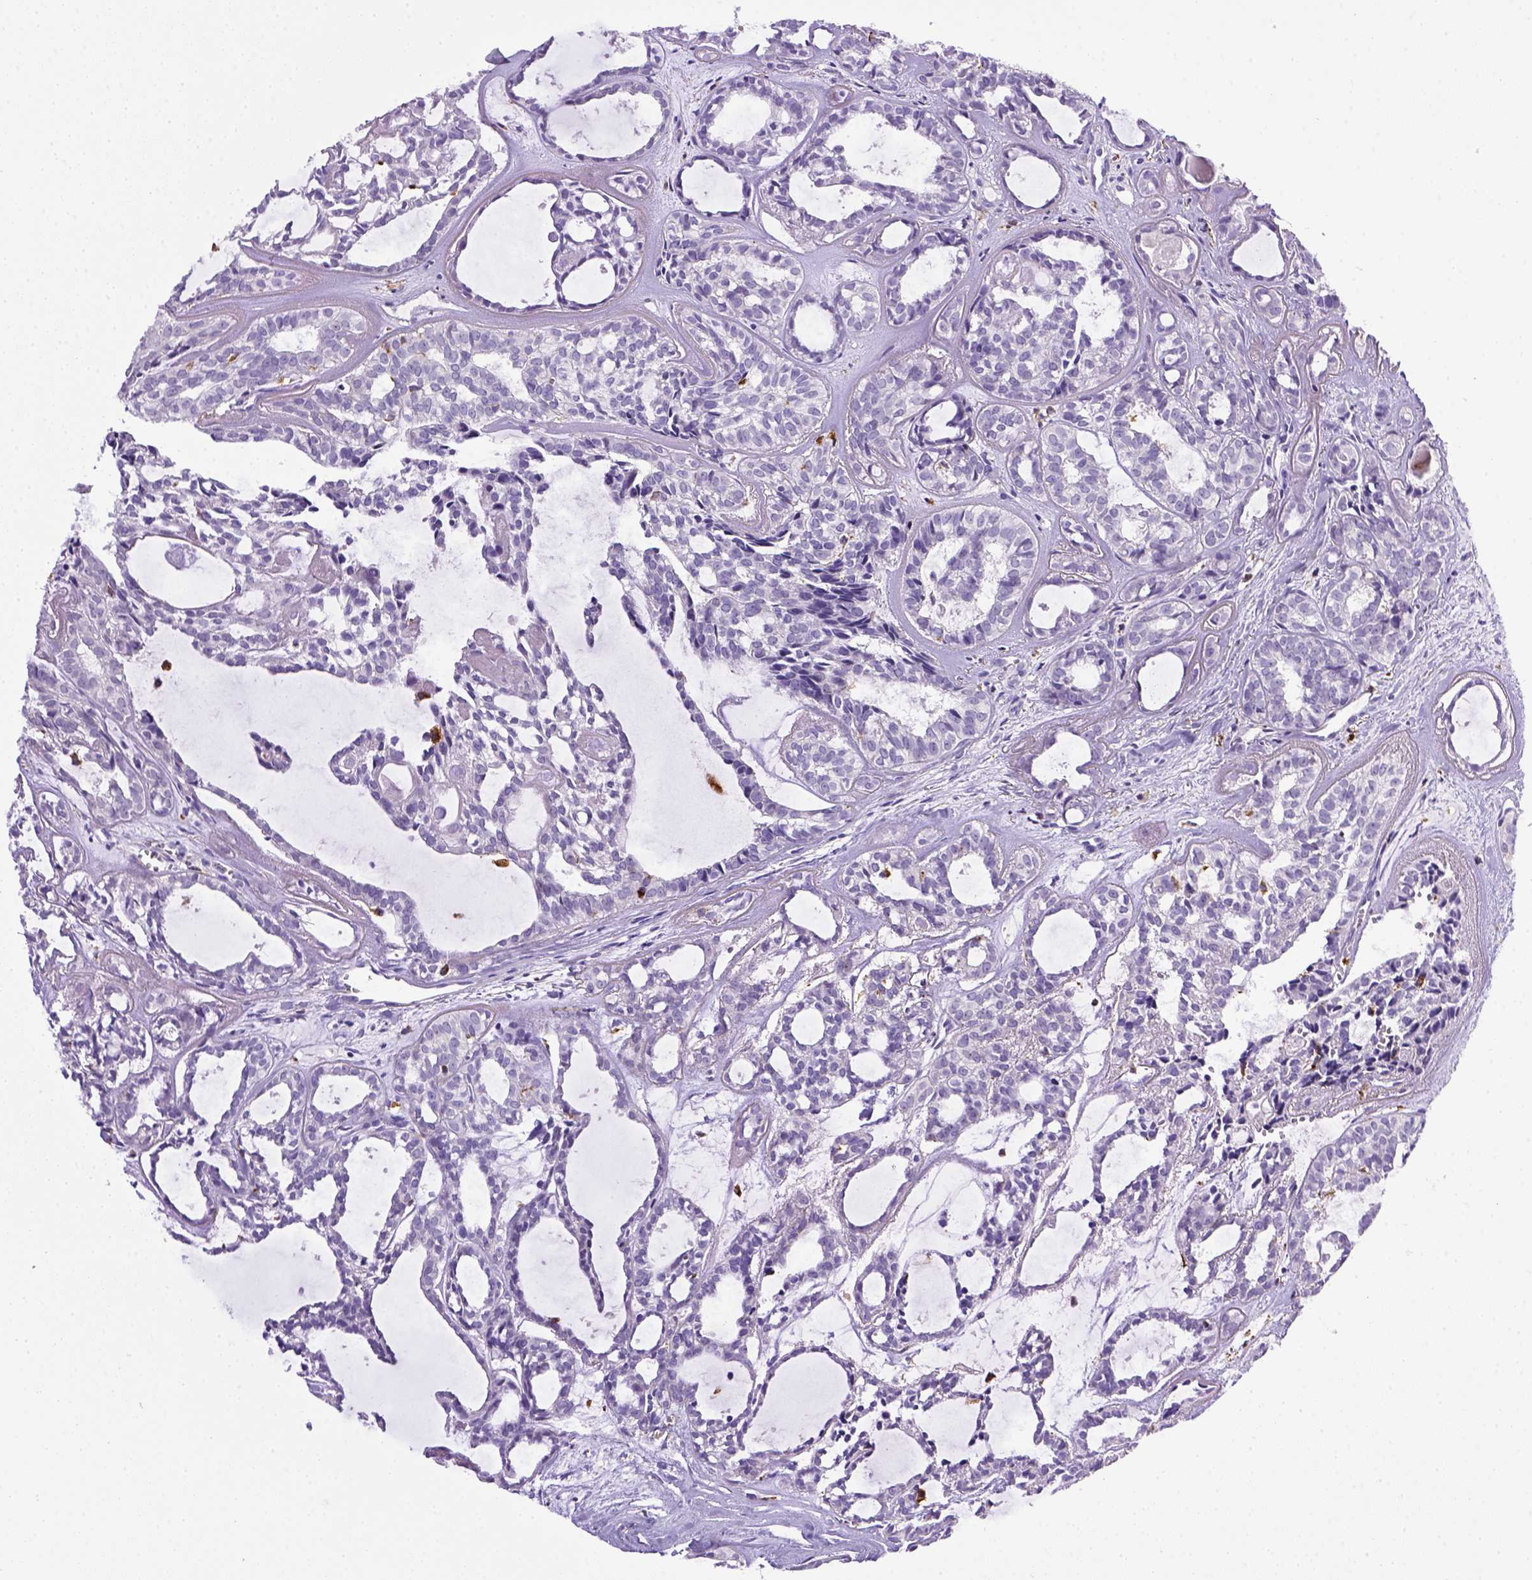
{"staining": {"intensity": "negative", "quantity": "none", "location": "none"}, "tissue": "head and neck cancer", "cell_type": "Tumor cells", "image_type": "cancer", "snomed": [{"axis": "morphology", "description": "Adenocarcinoma, NOS"}, {"axis": "topography", "description": "Head-Neck"}], "caption": "Immunohistochemical staining of human head and neck cancer reveals no significant positivity in tumor cells.", "gene": "CD68", "patient": {"sex": "female", "age": 62}}